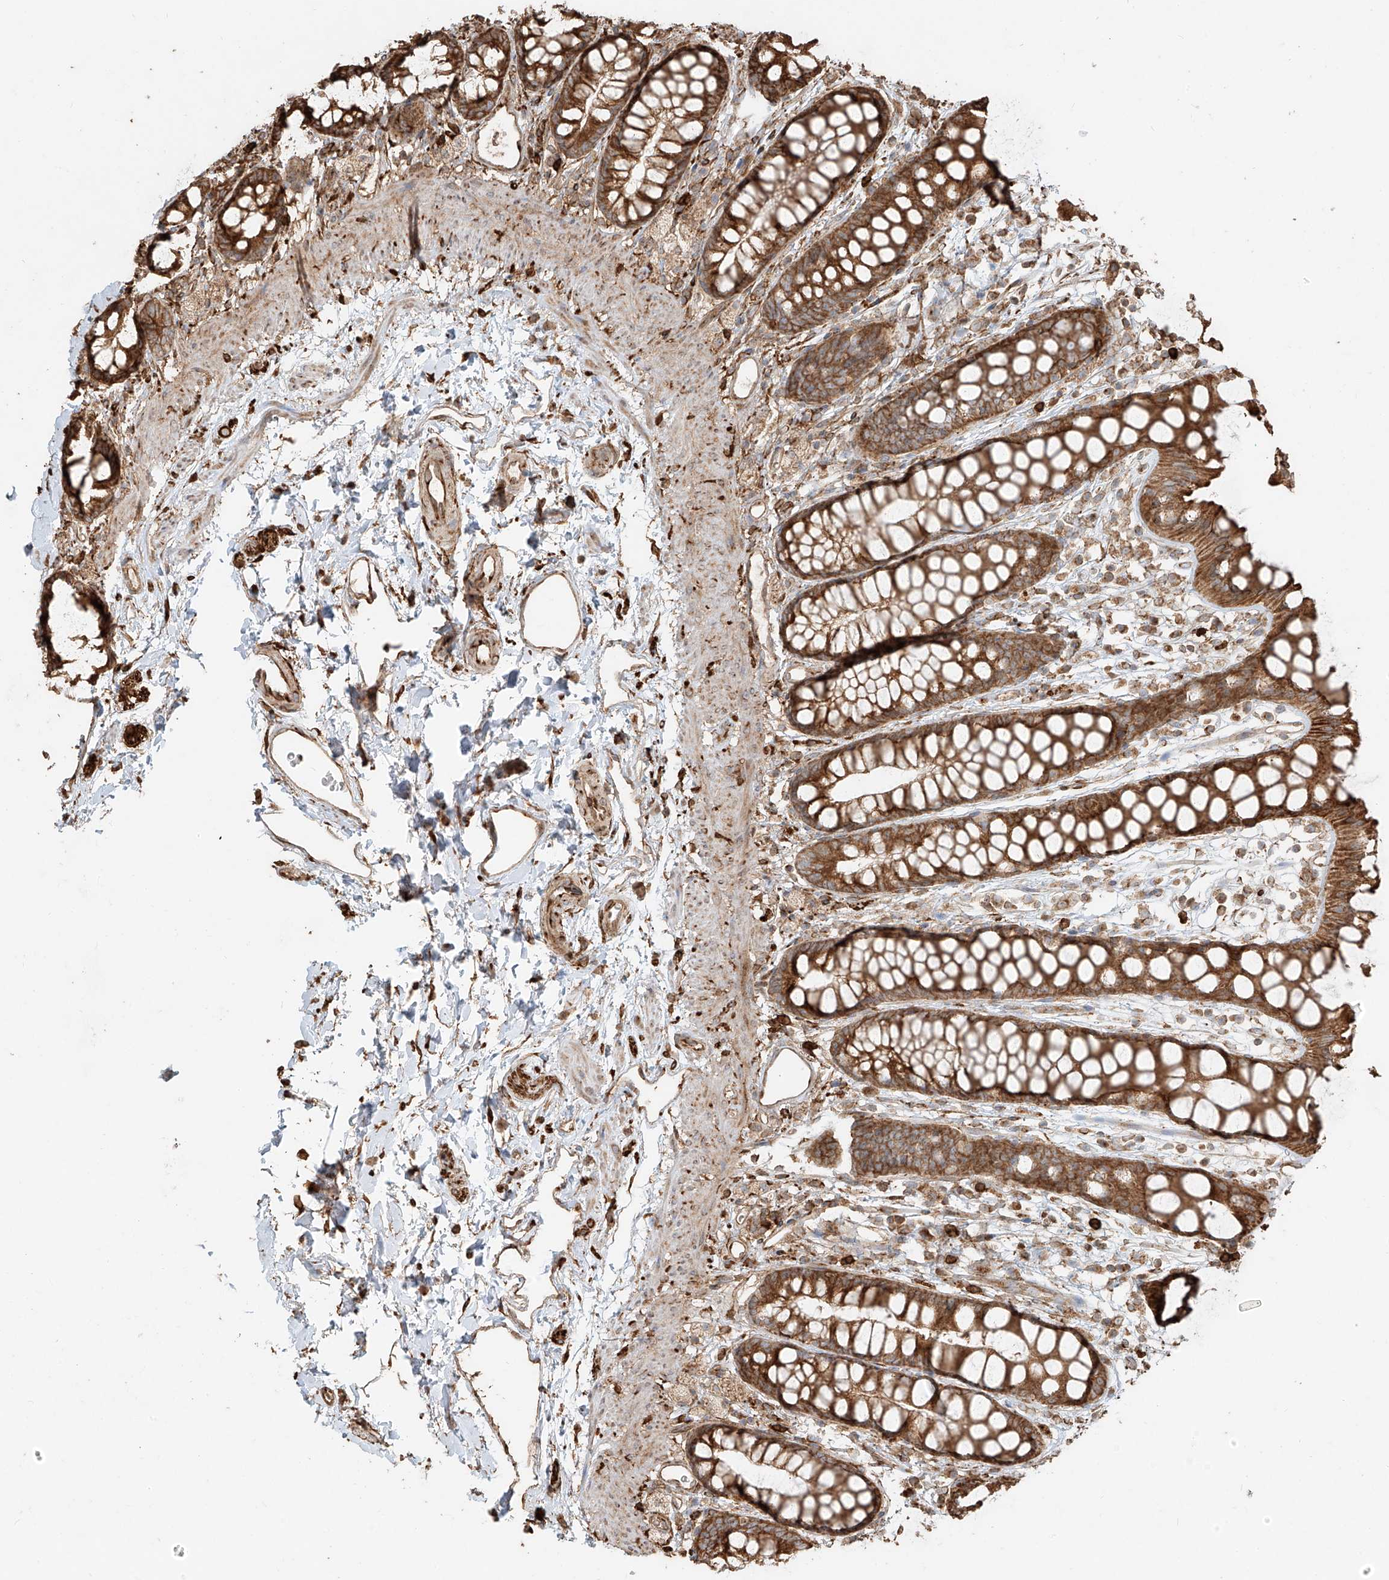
{"staining": {"intensity": "strong", "quantity": ">75%", "location": "cytoplasmic/membranous"}, "tissue": "rectum", "cell_type": "Glandular cells", "image_type": "normal", "snomed": [{"axis": "morphology", "description": "Normal tissue, NOS"}, {"axis": "topography", "description": "Rectum"}], "caption": "Immunohistochemical staining of benign rectum displays >75% levels of strong cytoplasmic/membranous protein expression in about >75% of glandular cells. (IHC, brightfield microscopy, high magnification).", "gene": "EFNB1", "patient": {"sex": "female", "age": 65}}